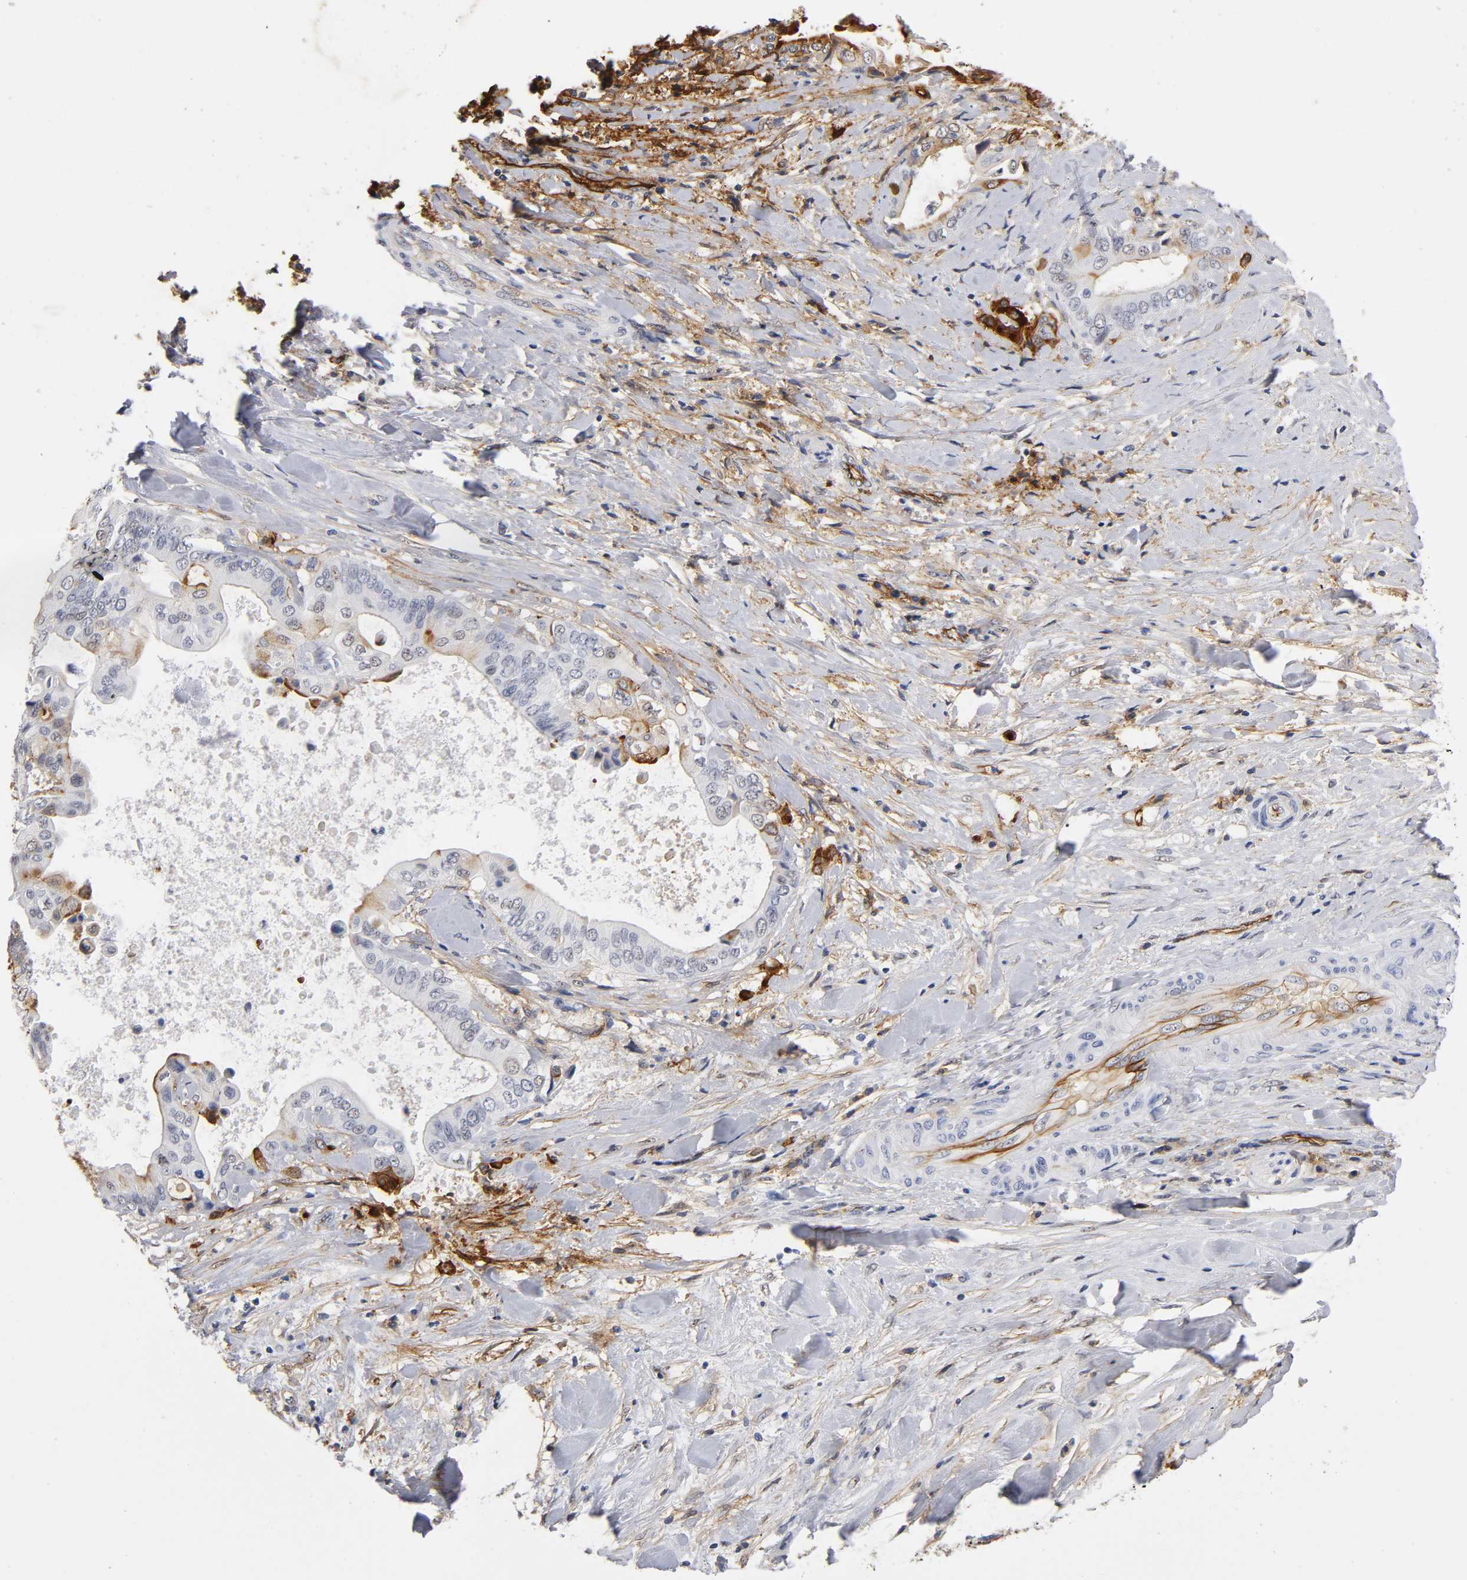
{"staining": {"intensity": "strong", "quantity": "<25%", "location": "cytoplasmic/membranous"}, "tissue": "liver cancer", "cell_type": "Tumor cells", "image_type": "cancer", "snomed": [{"axis": "morphology", "description": "Cholangiocarcinoma"}, {"axis": "topography", "description": "Liver"}], "caption": "Strong cytoplasmic/membranous protein expression is present in about <25% of tumor cells in liver cancer (cholangiocarcinoma).", "gene": "ICAM1", "patient": {"sex": "male", "age": 58}}